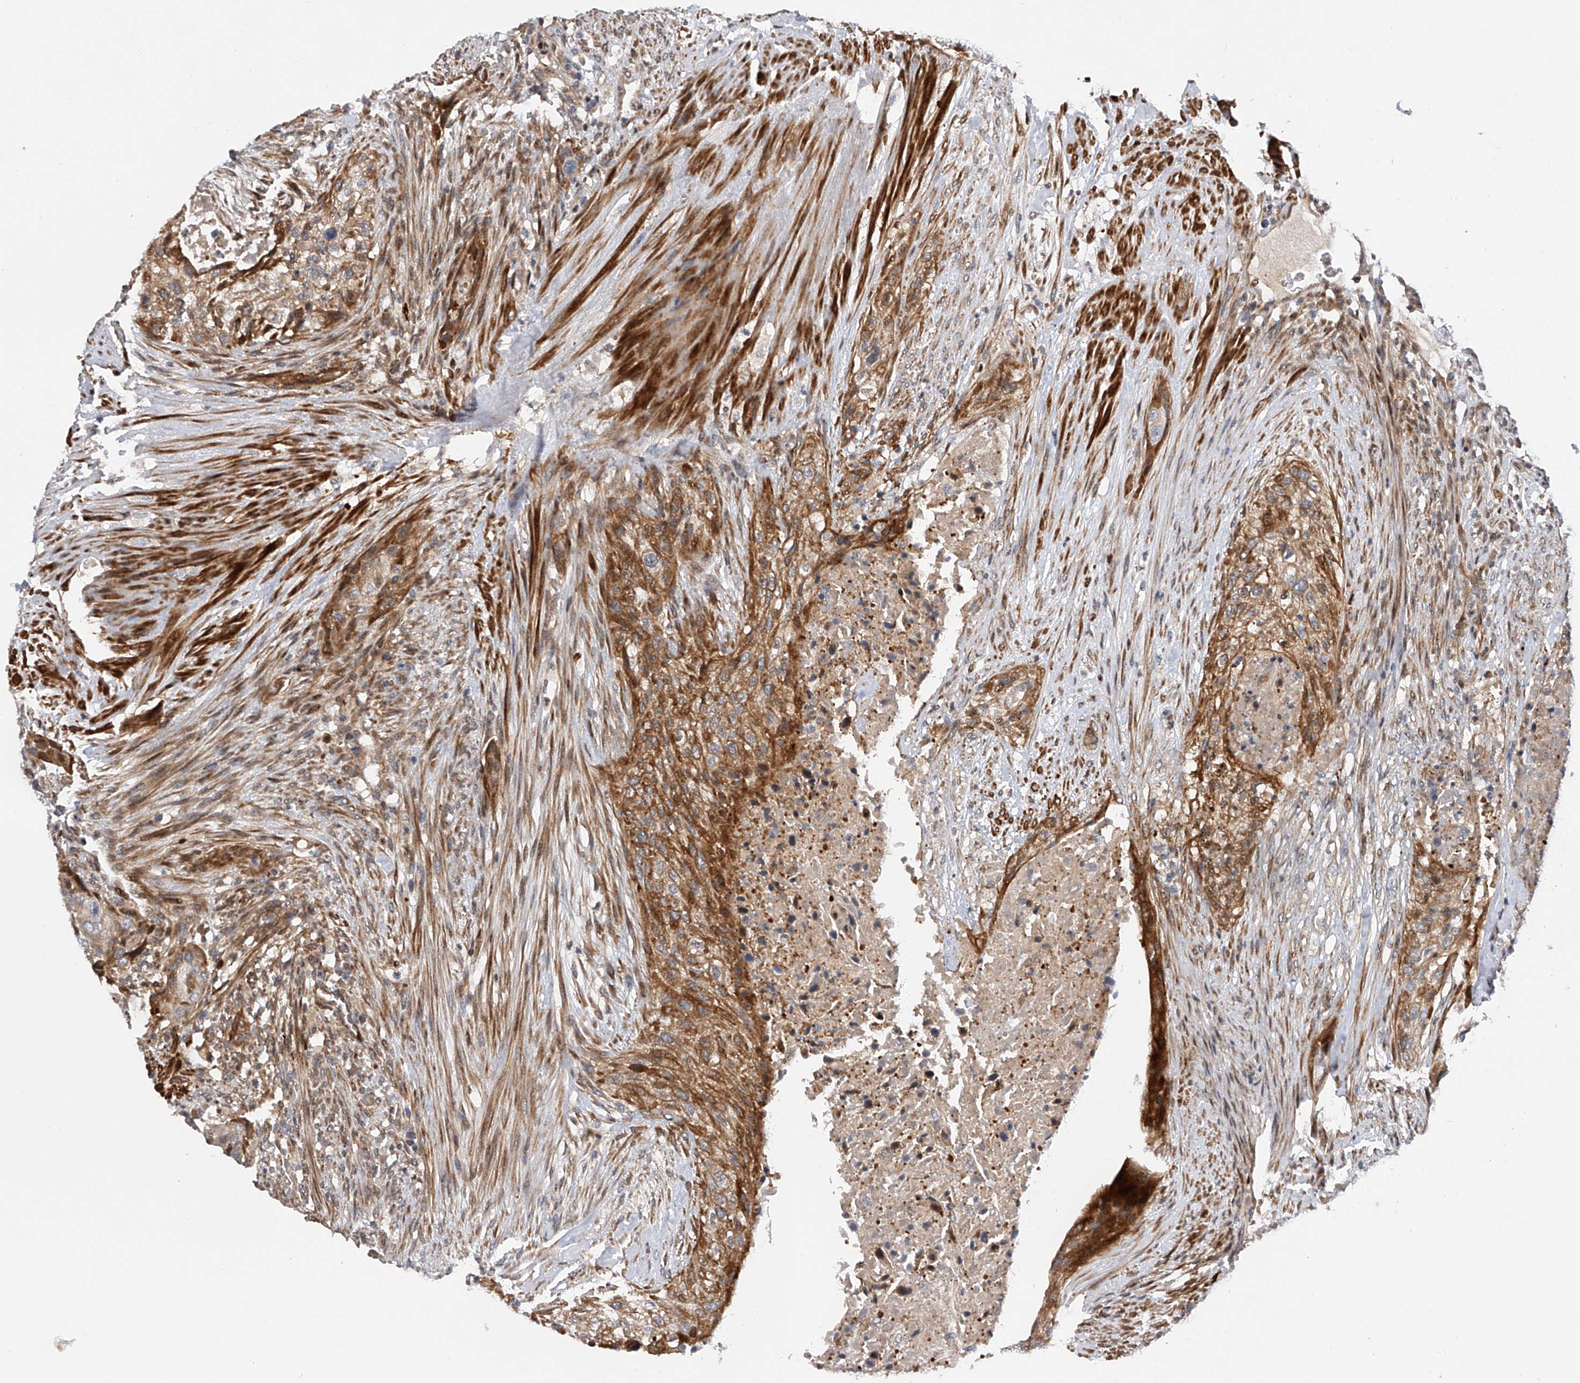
{"staining": {"intensity": "moderate", "quantity": ">75%", "location": "cytoplasmic/membranous"}, "tissue": "urothelial cancer", "cell_type": "Tumor cells", "image_type": "cancer", "snomed": [{"axis": "morphology", "description": "Urothelial carcinoma, High grade"}, {"axis": "topography", "description": "Urinary bladder"}], "caption": "High-magnification brightfield microscopy of high-grade urothelial carcinoma stained with DAB (brown) and counterstained with hematoxylin (blue). tumor cells exhibit moderate cytoplasmic/membranous expression is identified in approximately>75% of cells.", "gene": "PDSS2", "patient": {"sex": "male", "age": 35}}